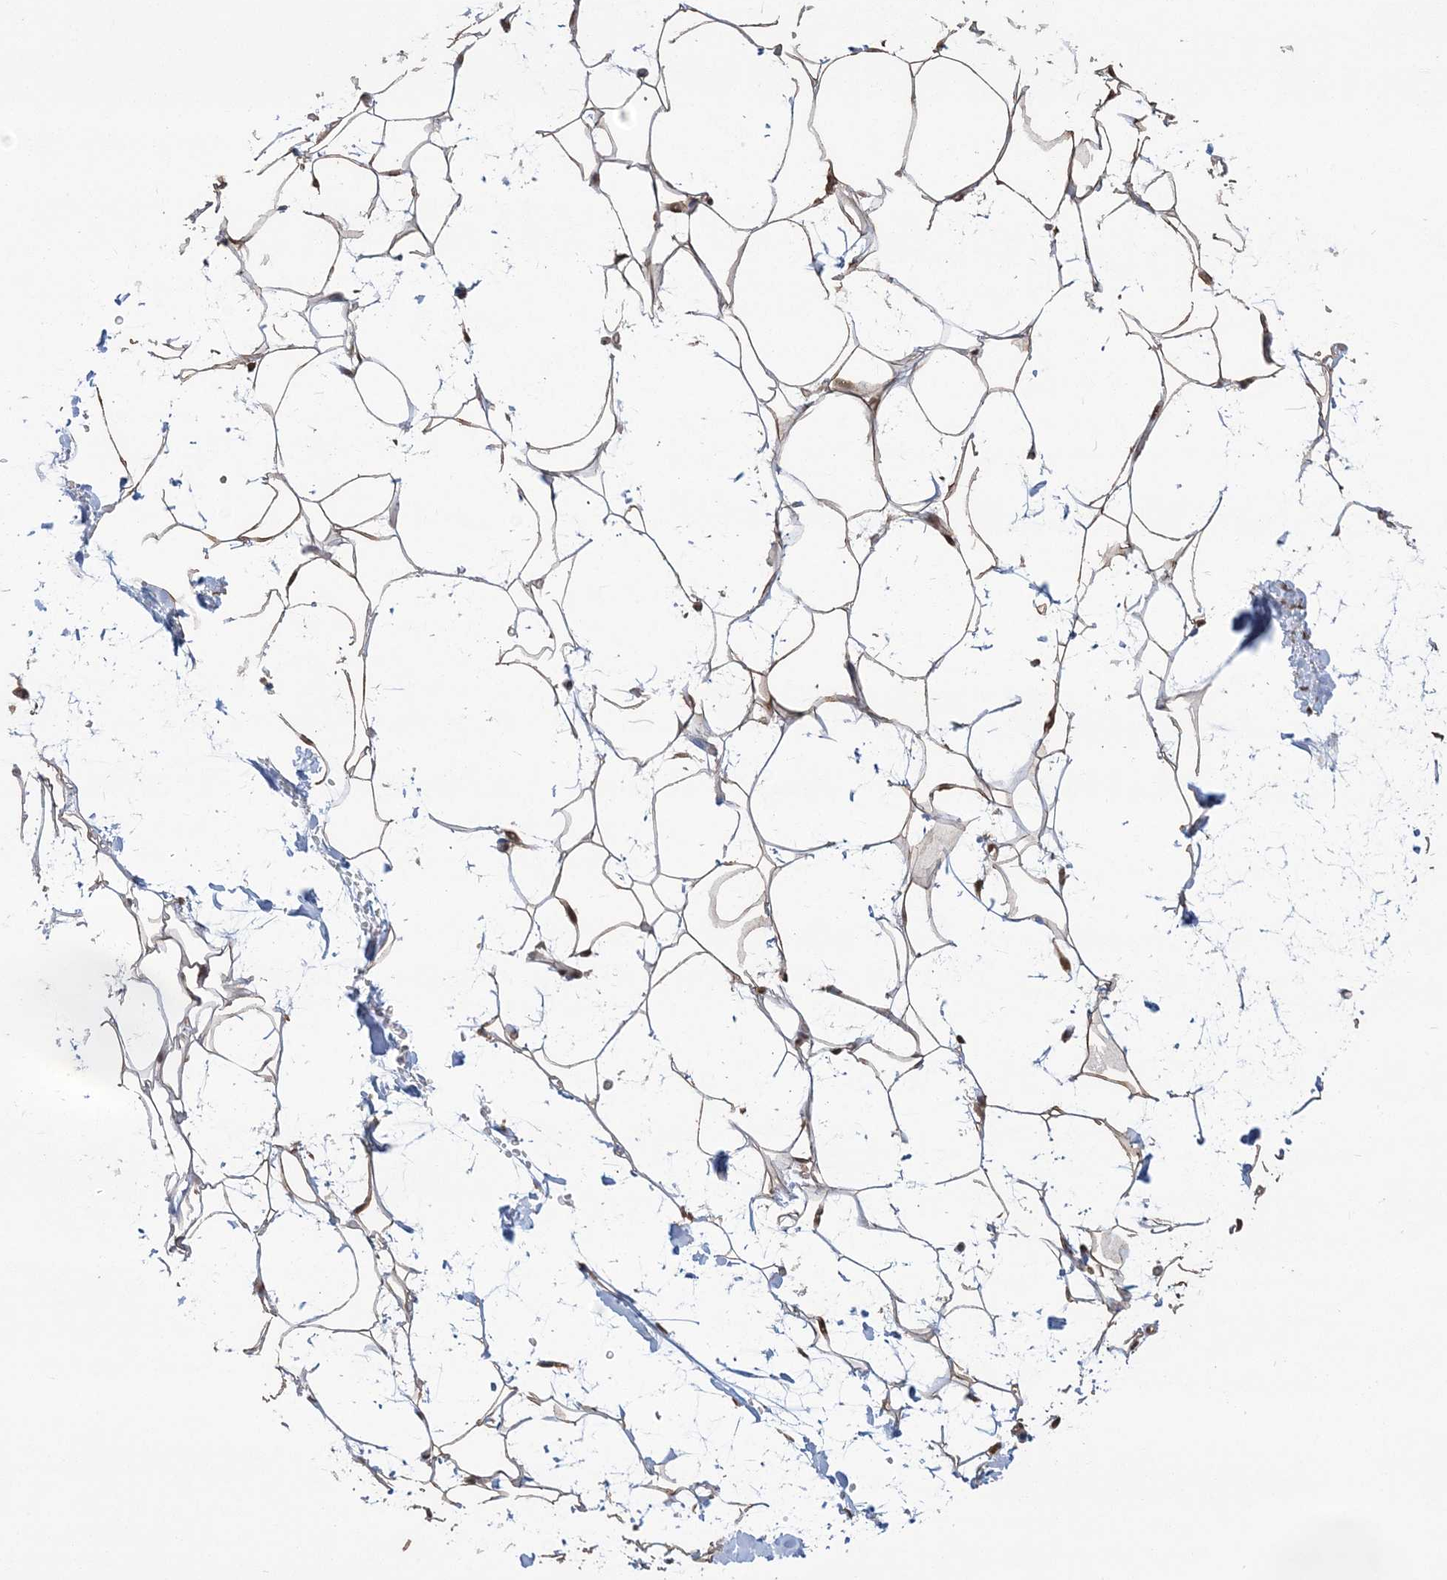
{"staining": {"intensity": "strong", "quantity": ">75%", "location": "nuclear"}, "tissue": "adipose tissue", "cell_type": "Adipocytes", "image_type": "normal", "snomed": [{"axis": "morphology", "description": "Normal tissue, NOS"}, {"axis": "topography", "description": "Breast"}], "caption": "Protein staining of normal adipose tissue demonstrates strong nuclear positivity in about >75% of adipocytes. (brown staining indicates protein expression, while blue staining denotes nuclei).", "gene": "ZNF839", "patient": {"sex": "female", "age": 26}}